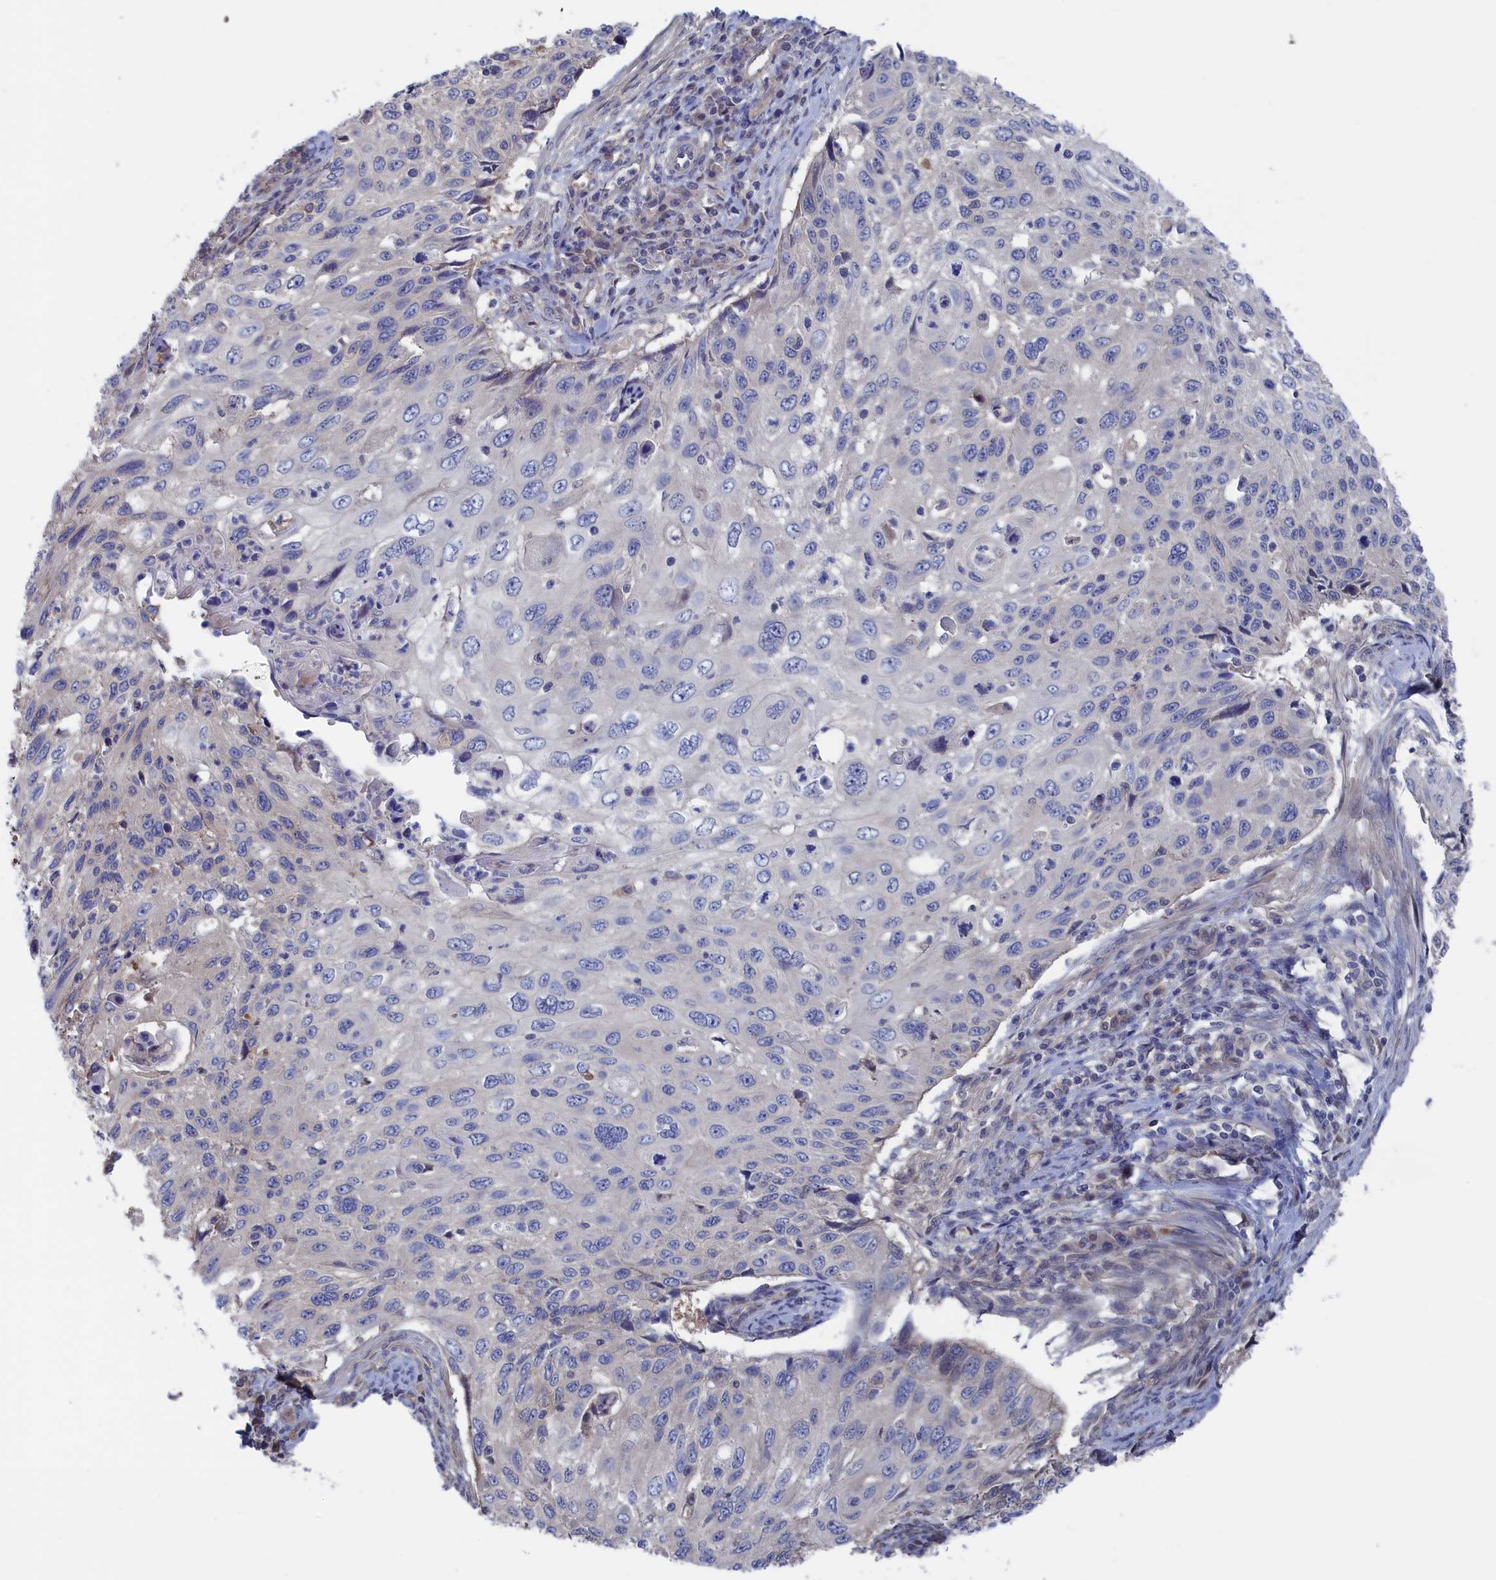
{"staining": {"intensity": "negative", "quantity": "none", "location": "none"}, "tissue": "cervical cancer", "cell_type": "Tumor cells", "image_type": "cancer", "snomed": [{"axis": "morphology", "description": "Squamous cell carcinoma, NOS"}, {"axis": "topography", "description": "Cervix"}], "caption": "Human squamous cell carcinoma (cervical) stained for a protein using immunohistochemistry (IHC) demonstrates no staining in tumor cells.", "gene": "NUTF2", "patient": {"sex": "female", "age": 70}}